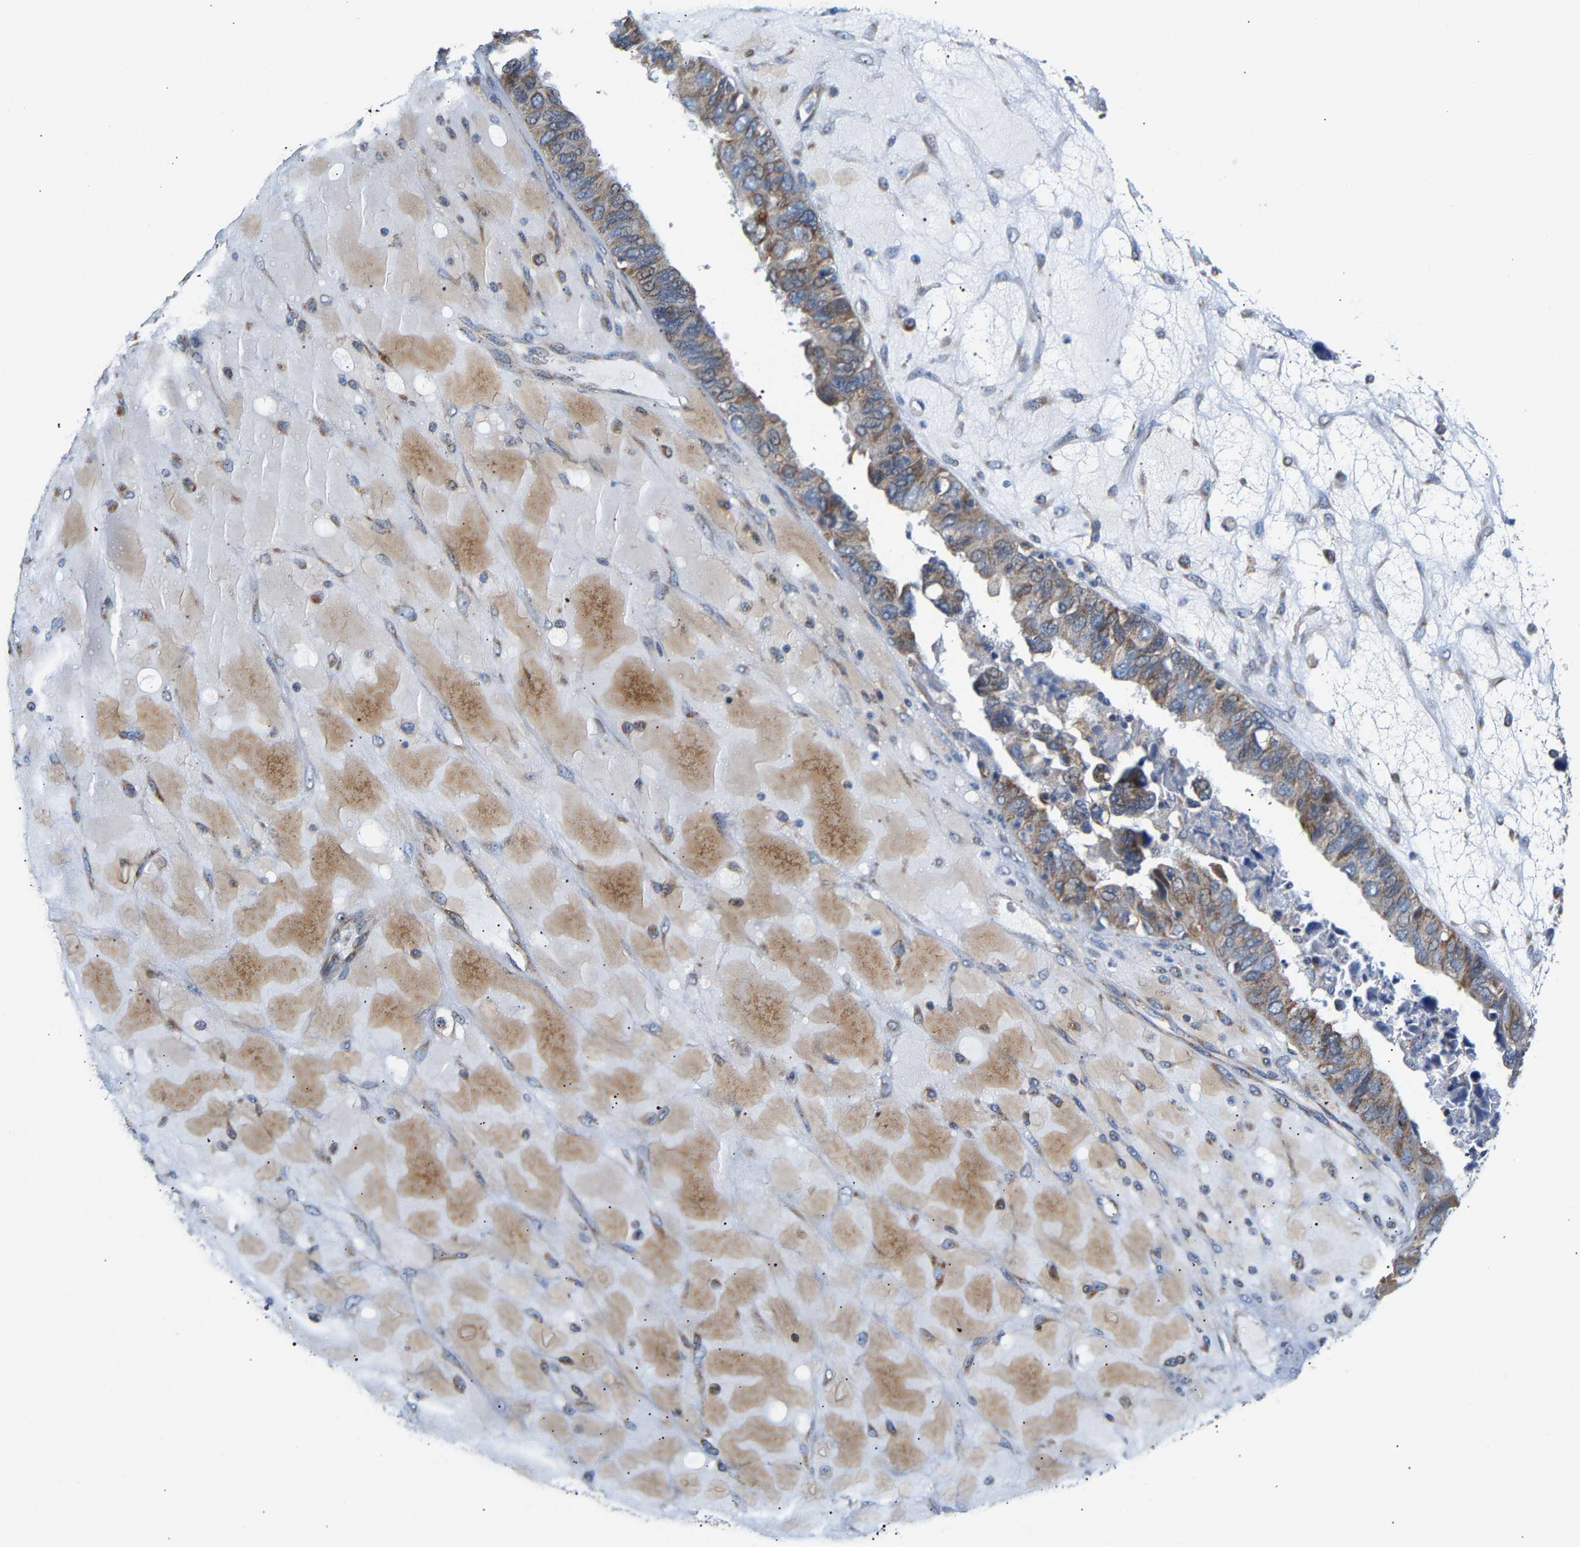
{"staining": {"intensity": "weak", "quantity": "25%-75%", "location": "cytoplasmic/membranous"}, "tissue": "ovarian cancer", "cell_type": "Tumor cells", "image_type": "cancer", "snomed": [{"axis": "morphology", "description": "Cystadenocarcinoma, serous, NOS"}, {"axis": "topography", "description": "Ovary"}], "caption": "DAB (3,3'-diaminobenzidine) immunohistochemical staining of ovarian cancer (serous cystadenocarcinoma) shows weak cytoplasmic/membranous protein staining in about 25%-75% of tumor cells.", "gene": "TMEM168", "patient": {"sex": "female", "age": 79}}